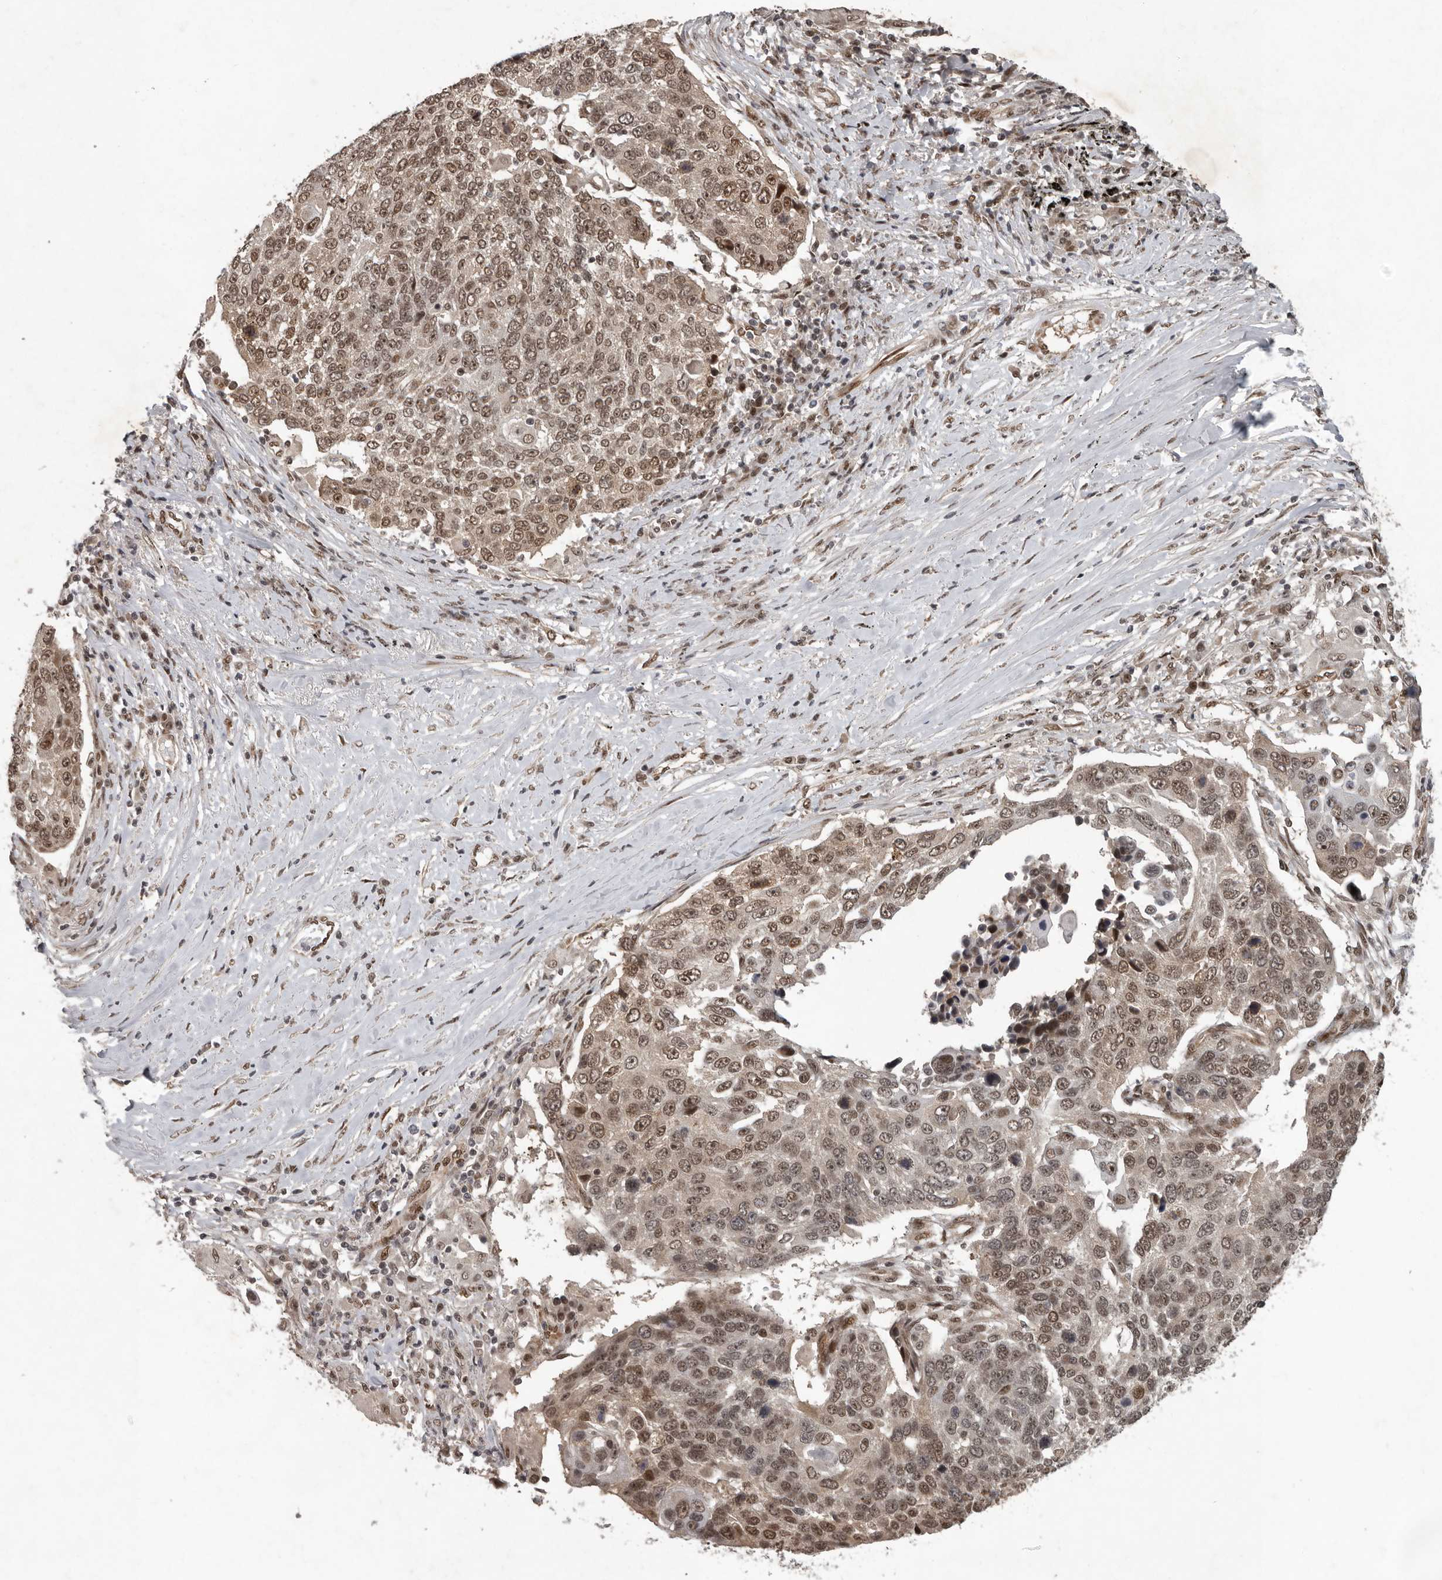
{"staining": {"intensity": "moderate", "quantity": ">75%", "location": "nuclear"}, "tissue": "lung cancer", "cell_type": "Tumor cells", "image_type": "cancer", "snomed": [{"axis": "morphology", "description": "Squamous cell carcinoma, NOS"}, {"axis": "topography", "description": "Lung"}], "caption": "The image exhibits staining of lung squamous cell carcinoma, revealing moderate nuclear protein staining (brown color) within tumor cells. The staining was performed using DAB to visualize the protein expression in brown, while the nuclei were stained in blue with hematoxylin (Magnification: 20x).", "gene": "CDC27", "patient": {"sex": "male", "age": 66}}